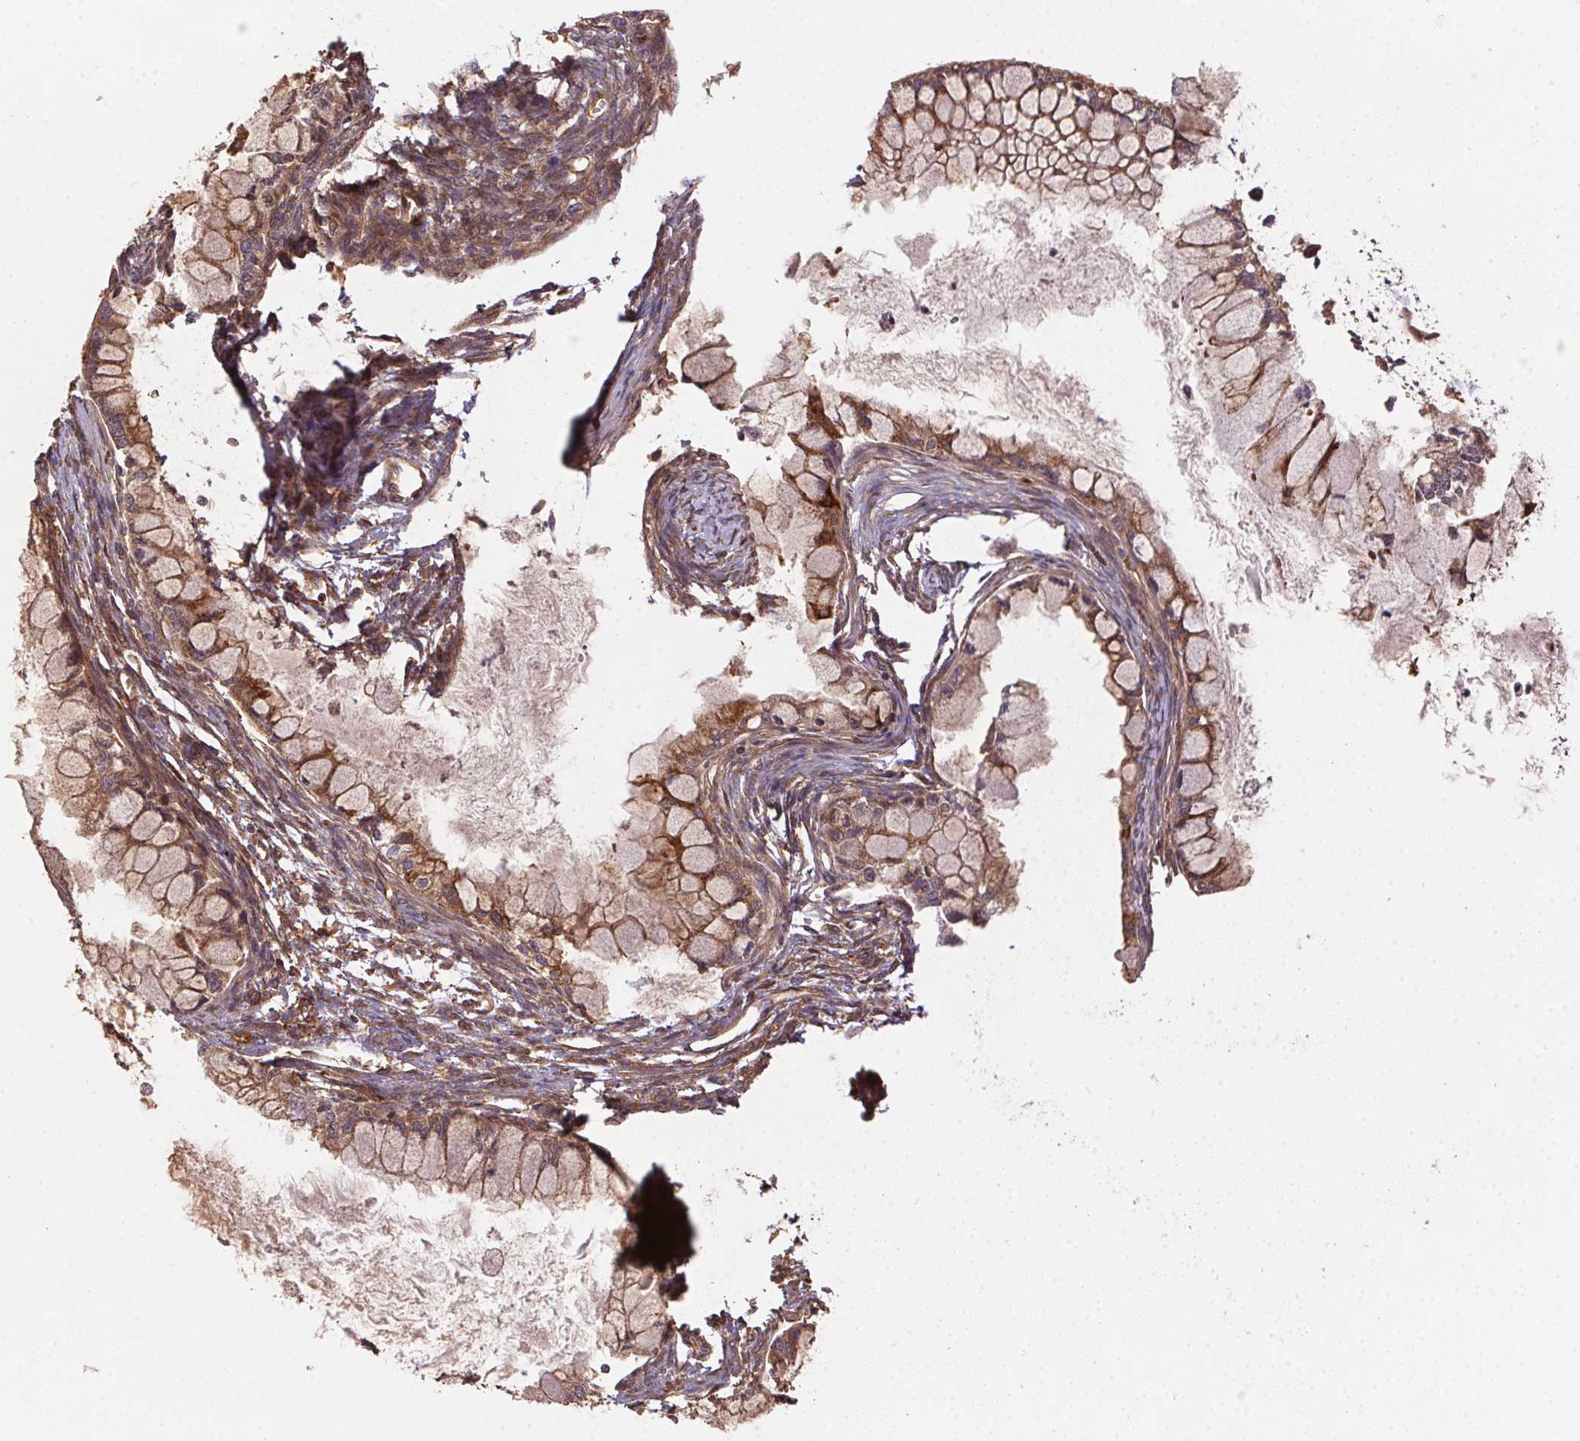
{"staining": {"intensity": "moderate", "quantity": ">75%", "location": "cytoplasmic/membranous"}, "tissue": "ovarian cancer", "cell_type": "Tumor cells", "image_type": "cancer", "snomed": [{"axis": "morphology", "description": "Cystadenocarcinoma, mucinous, NOS"}, {"axis": "topography", "description": "Ovary"}], "caption": "Protein staining of ovarian mucinous cystadenocarcinoma tissue reveals moderate cytoplasmic/membranous positivity in approximately >75% of tumor cells. (DAB (3,3'-diaminobenzidine) = brown stain, brightfield microscopy at high magnification).", "gene": "USE1", "patient": {"sex": "female", "age": 34}}